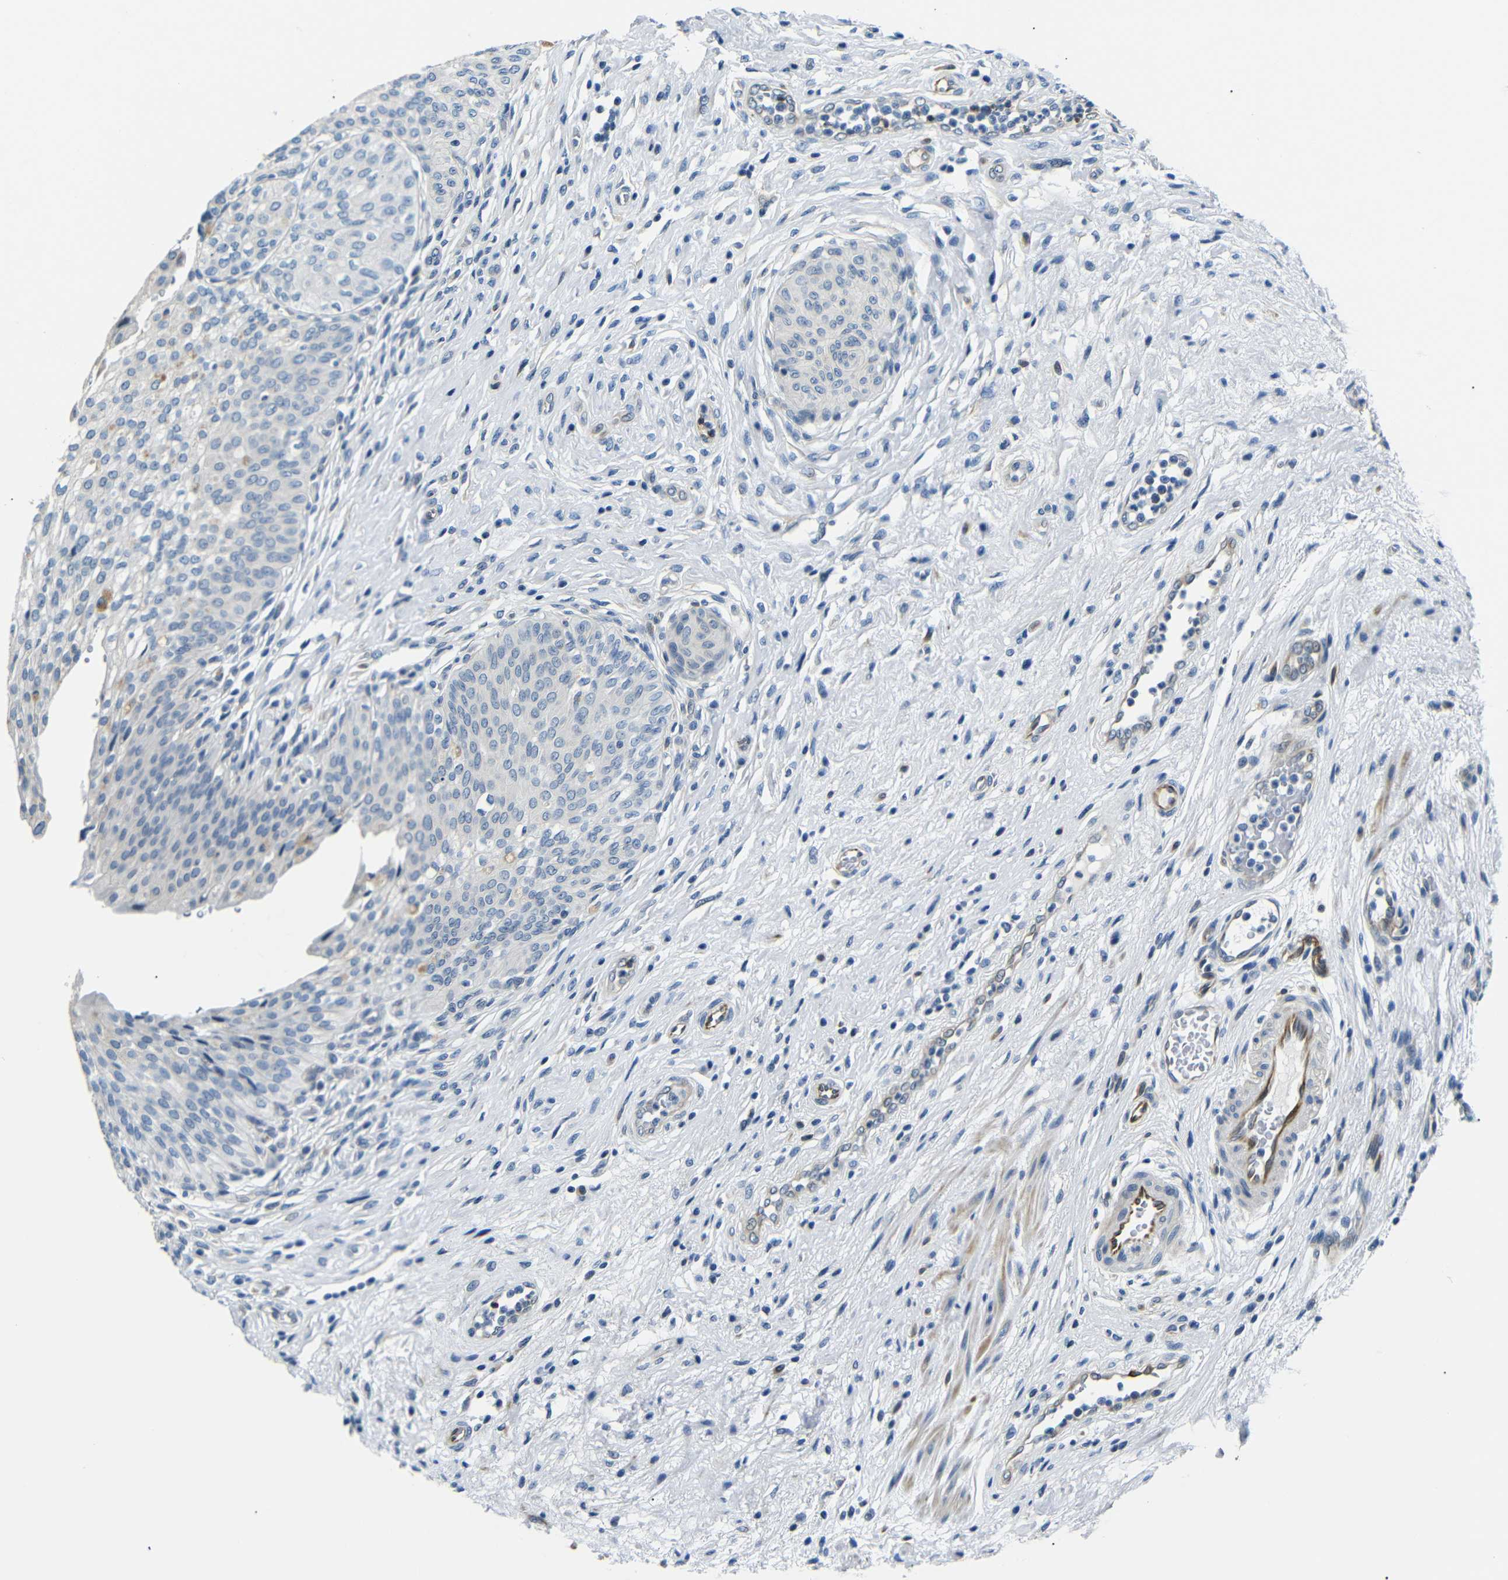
{"staining": {"intensity": "weak", "quantity": "<25%", "location": "cytoplasmic/membranous"}, "tissue": "urinary bladder", "cell_type": "Urothelial cells", "image_type": "normal", "snomed": [{"axis": "morphology", "description": "Normal tissue, NOS"}, {"axis": "topography", "description": "Urinary bladder"}], "caption": "The histopathology image demonstrates no significant positivity in urothelial cells of urinary bladder. (Stains: DAB (3,3'-diaminobenzidine) immunohistochemistry (IHC) with hematoxylin counter stain, Microscopy: brightfield microscopy at high magnification).", "gene": "TAFA1", "patient": {"sex": "male", "age": 46}}